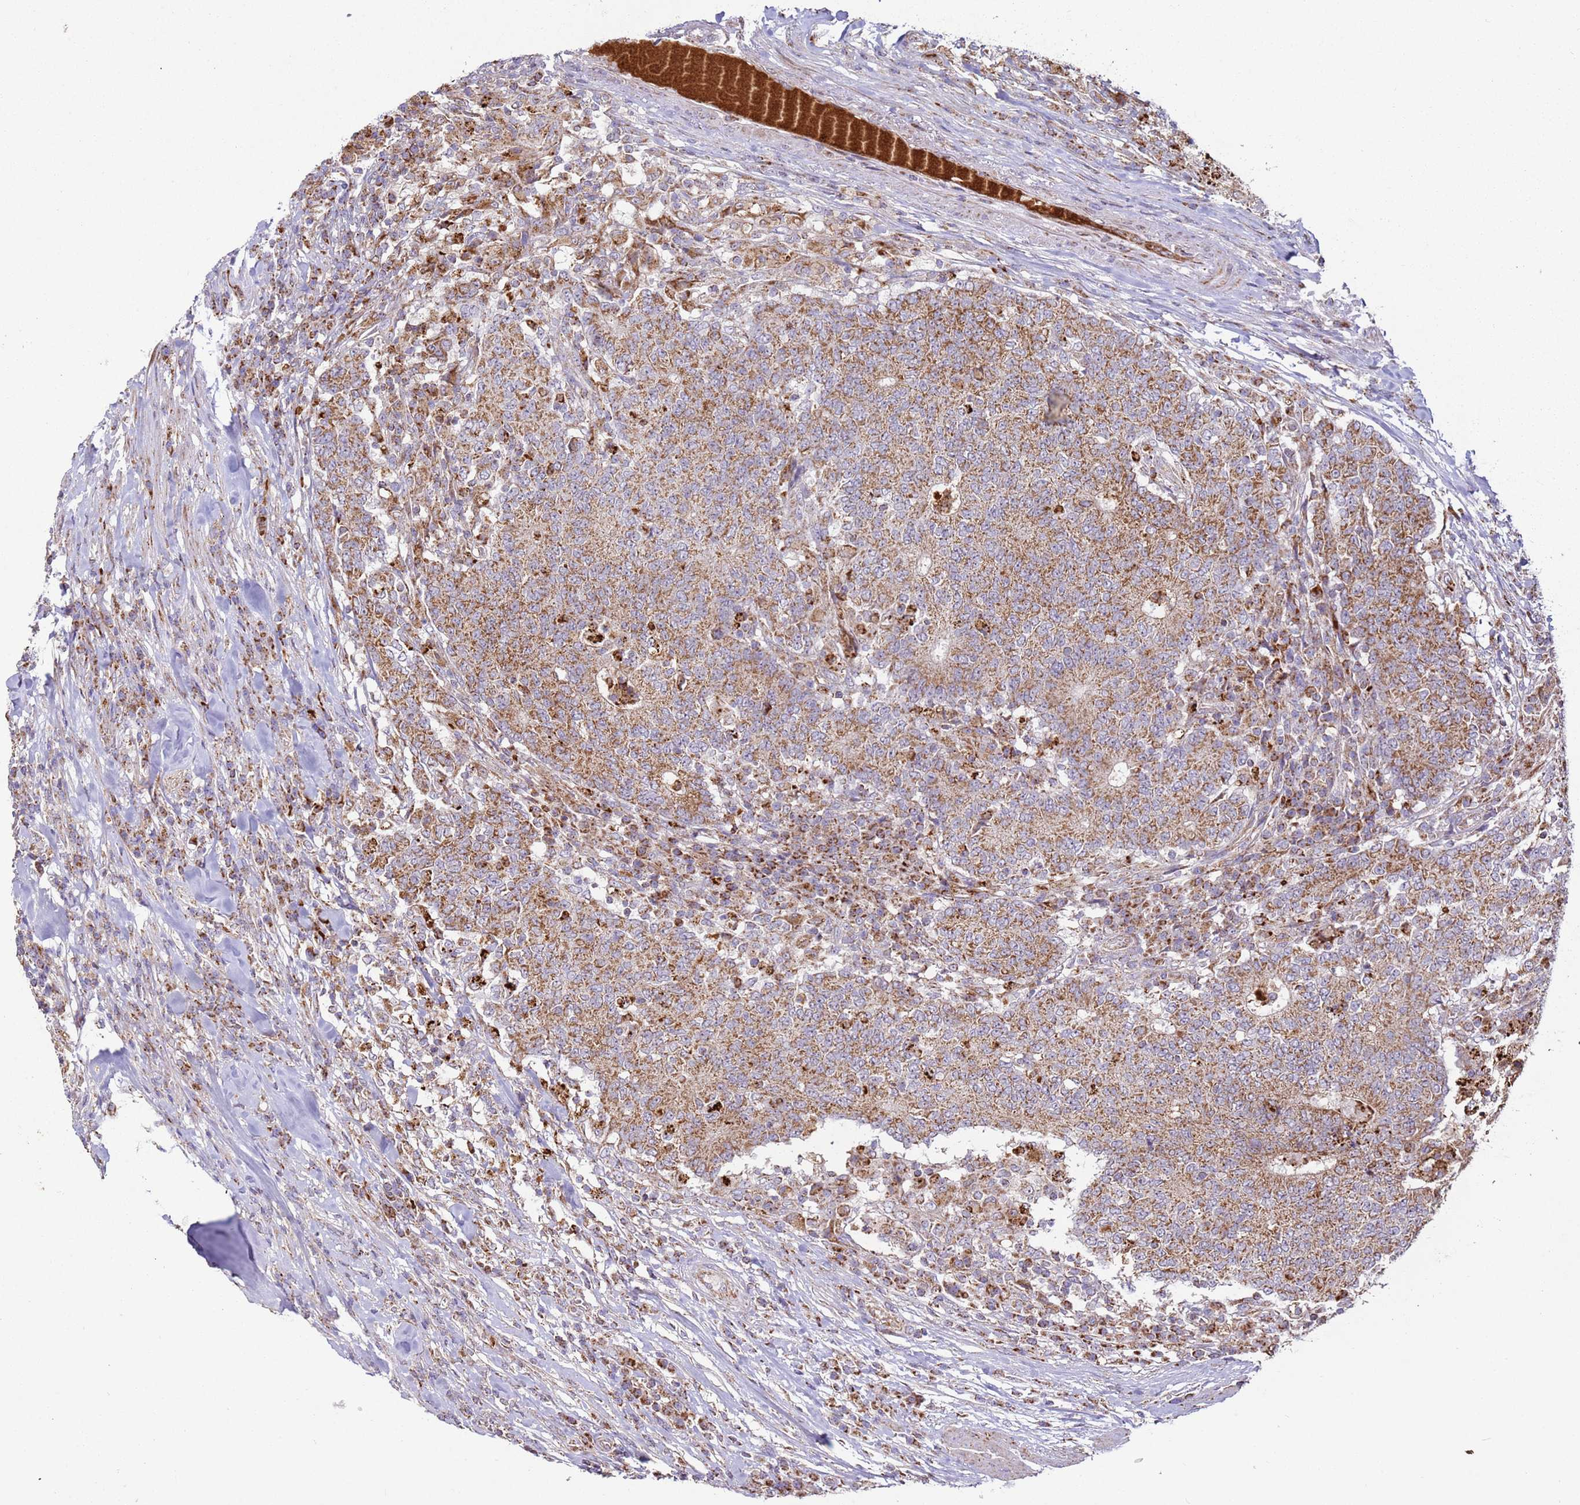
{"staining": {"intensity": "moderate", "quantity": ">75%", "location": "cytoplasmic/membranous"}, "tissue": "colorectal cancer", "cell_type": "Tumor cells", "image_type": "cancer", "snomed": [{"axis": "morphology", "description": "Adenocarcinoma, NOS"}, {"axis": "topography", "description": "Colon"}], "caption": "A micrograph of colorectal cancer (adenocarcinoma) stained for a protein shows moderate cytoplasmic/membranous brown staining in tumor cells.", "gene": "FBXO33", "patient": {"sex": "female", "age": 75}}